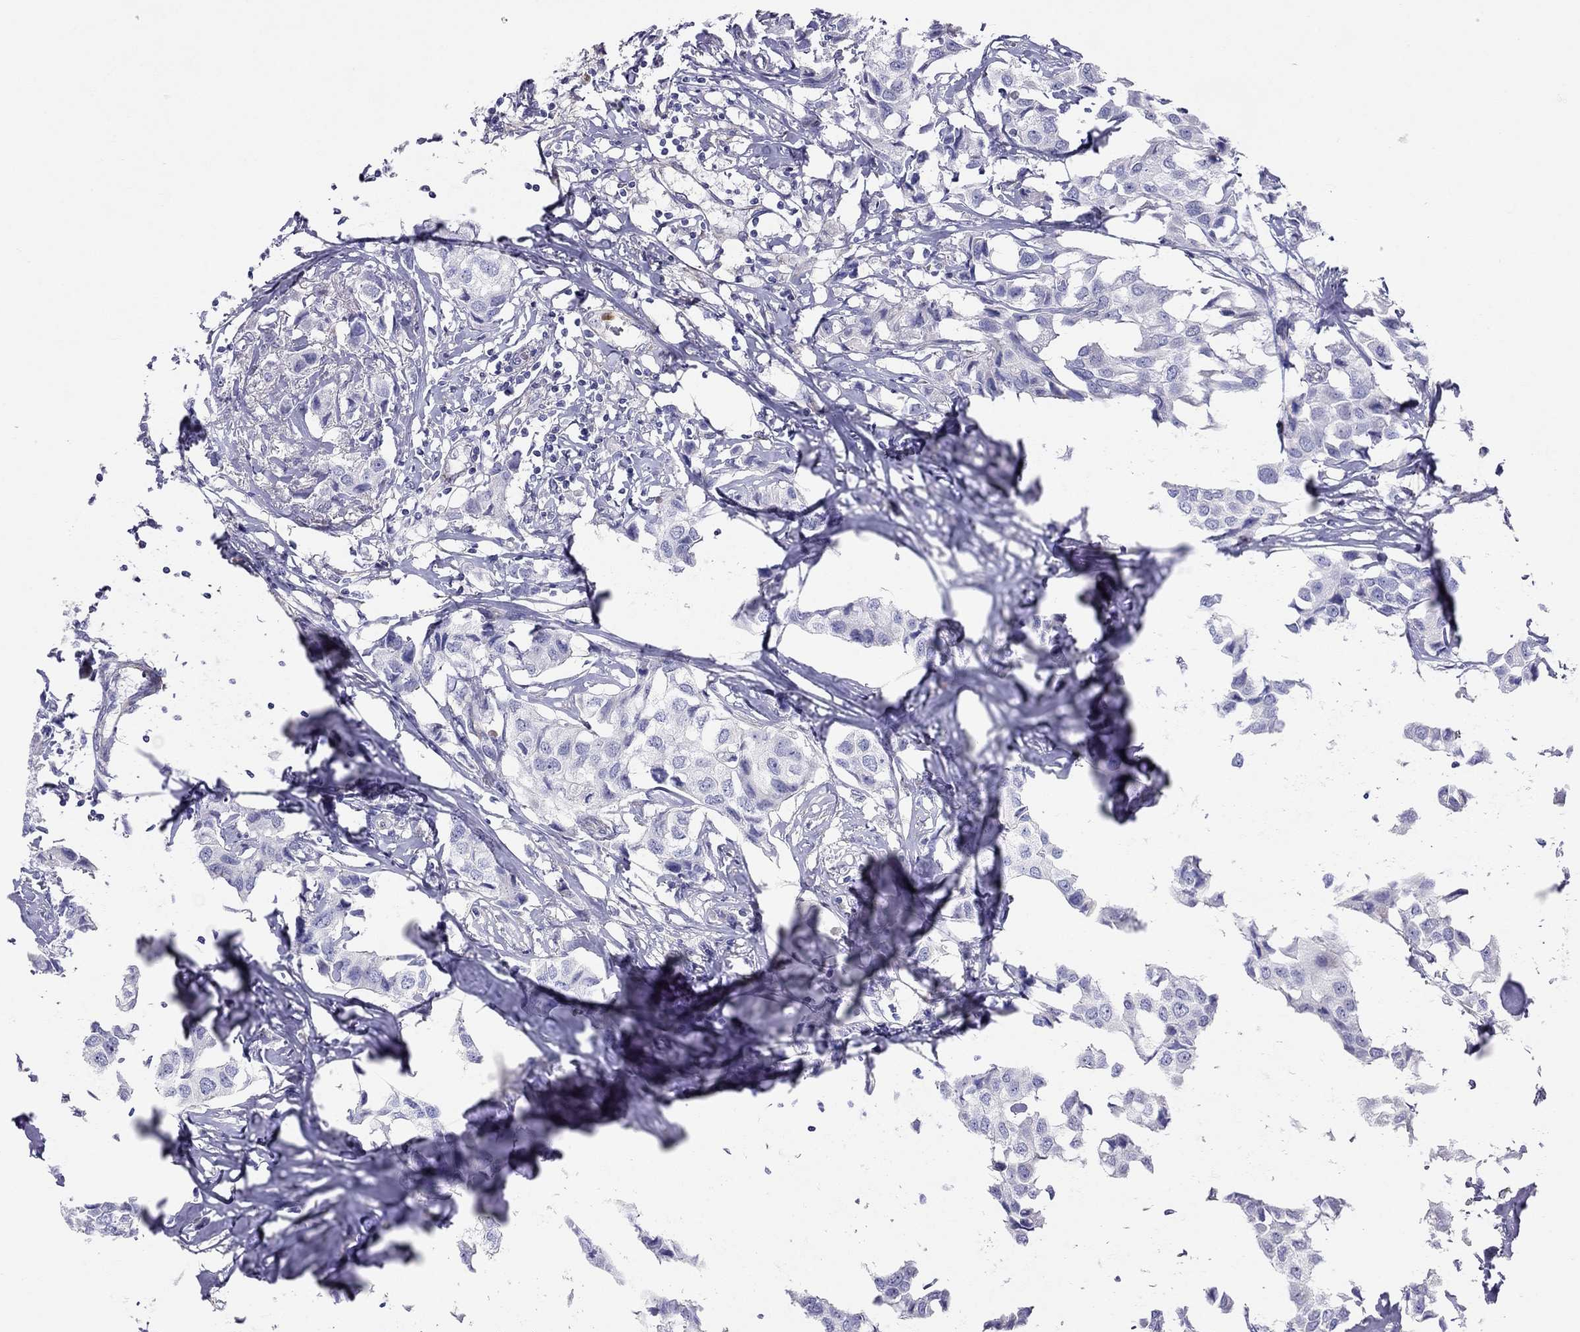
{"staining": {"intensity": "negative", "quantity": "none", "location": "none"}, "tissue": "breast cancer", "cell_type": "Tumor cells", "image_type": "cancer", "snomed": [{"axis": "morphology", "description": "Duct carcinoma"}, {"axis": "topography", "description": "Breast"}], "caption": "The IHC image has no significant positivity in tumor cells of invasive ductal carcinoma (breast) tissue.", "gene": "SPINT4", "patient": {"sex": "female", "age": 80}}